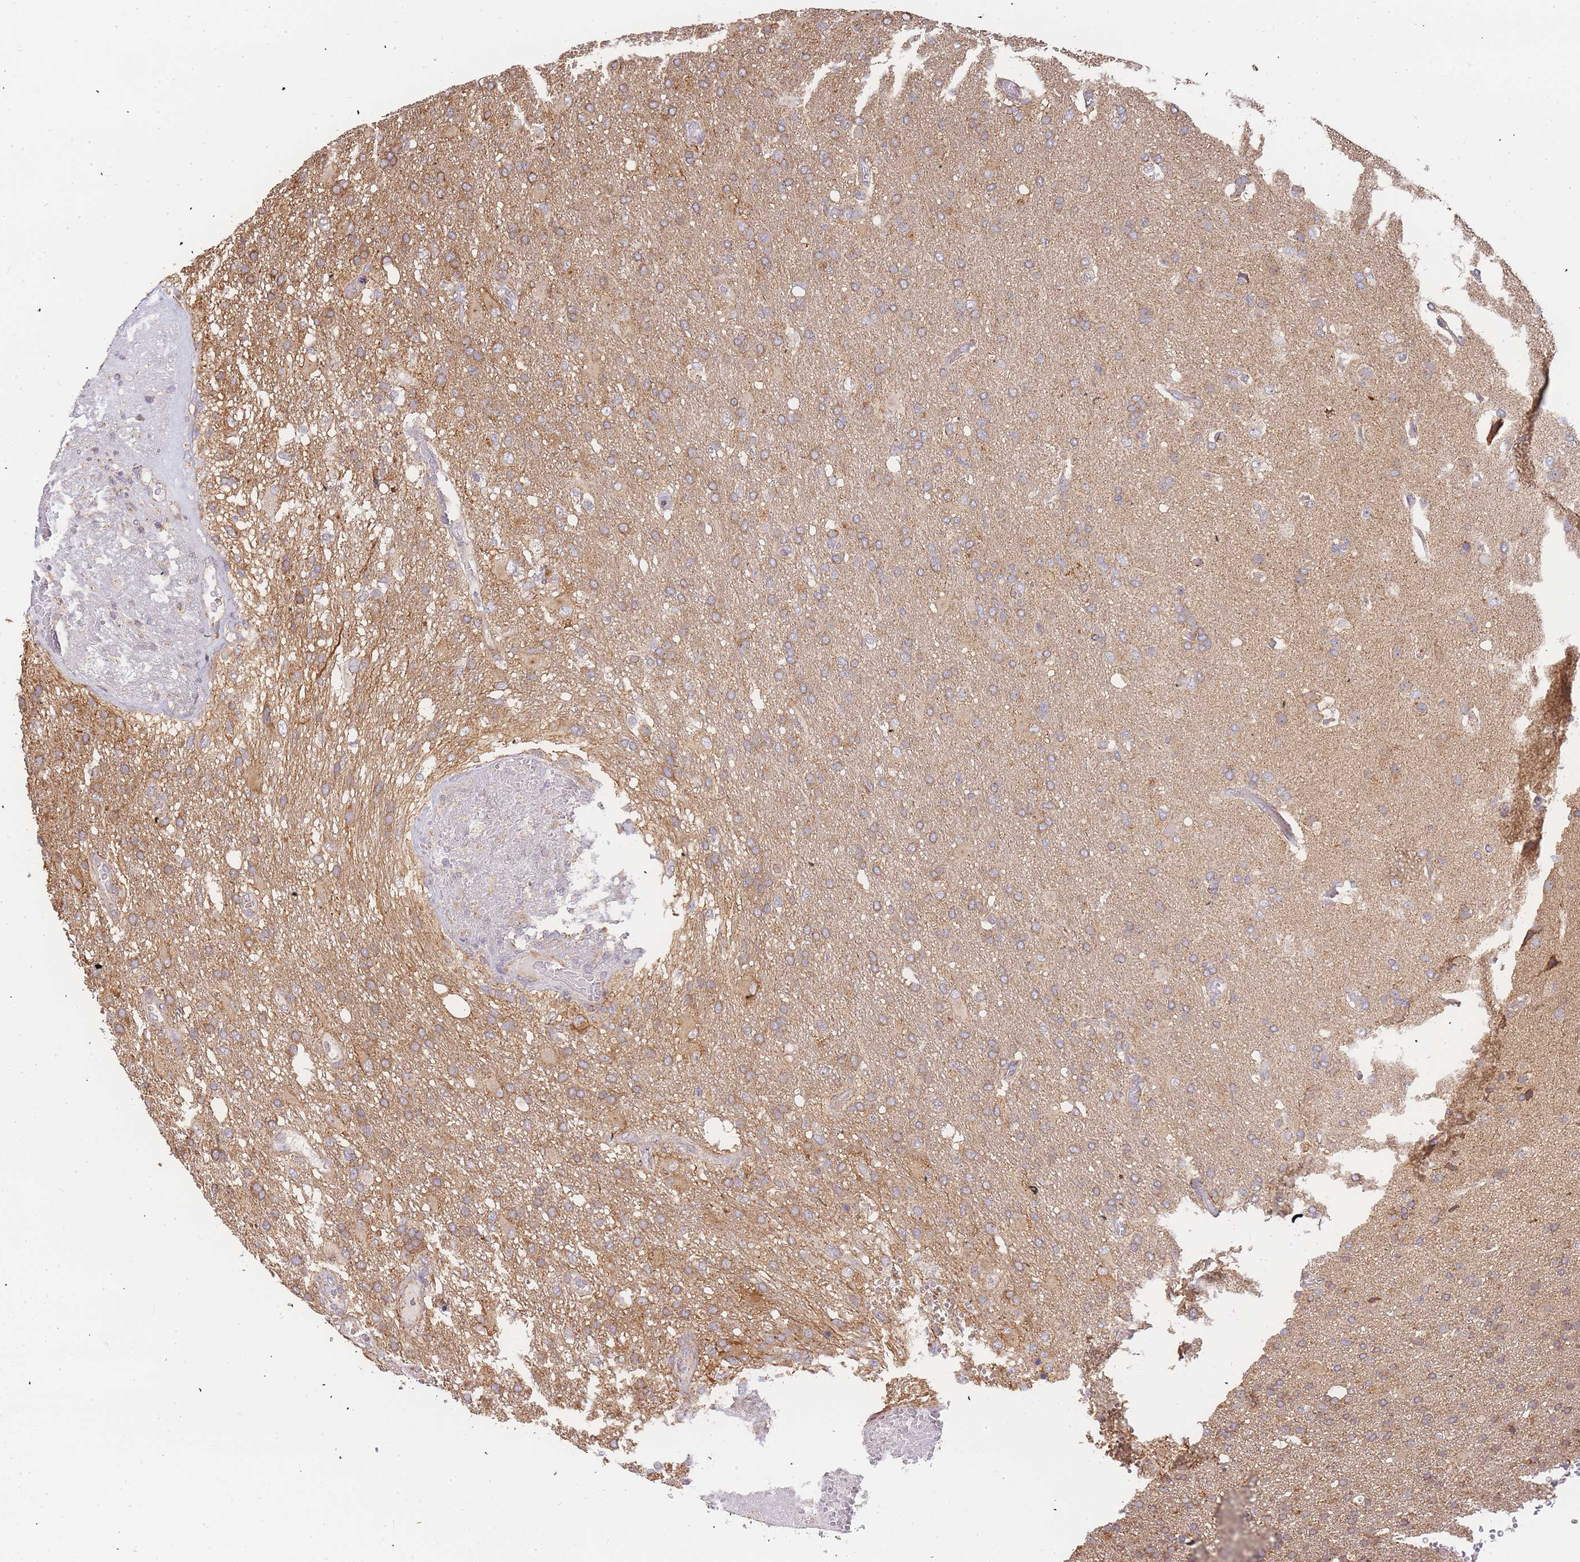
{"staining": {"intensity": "moderate", "quantity": "25%-75%", "location": "cytoplasmic/membranous"}, "tissue": "glioma", "cell_type": "Tumor cells", "image_type": "cancer", "snomed": [{"axis": "morphology", "description": "Glioma, malignant, High grade"}, {"axis": "topography", "description": "Brain"}], "caption": "This image exhibits IHC staining of glioma, with medium moderate cytoplasmic/membranous positivity in about 25%-75% of tumor cells.", "gene": "ADCY9", "patient": {"sex": "female", "age": 74}}